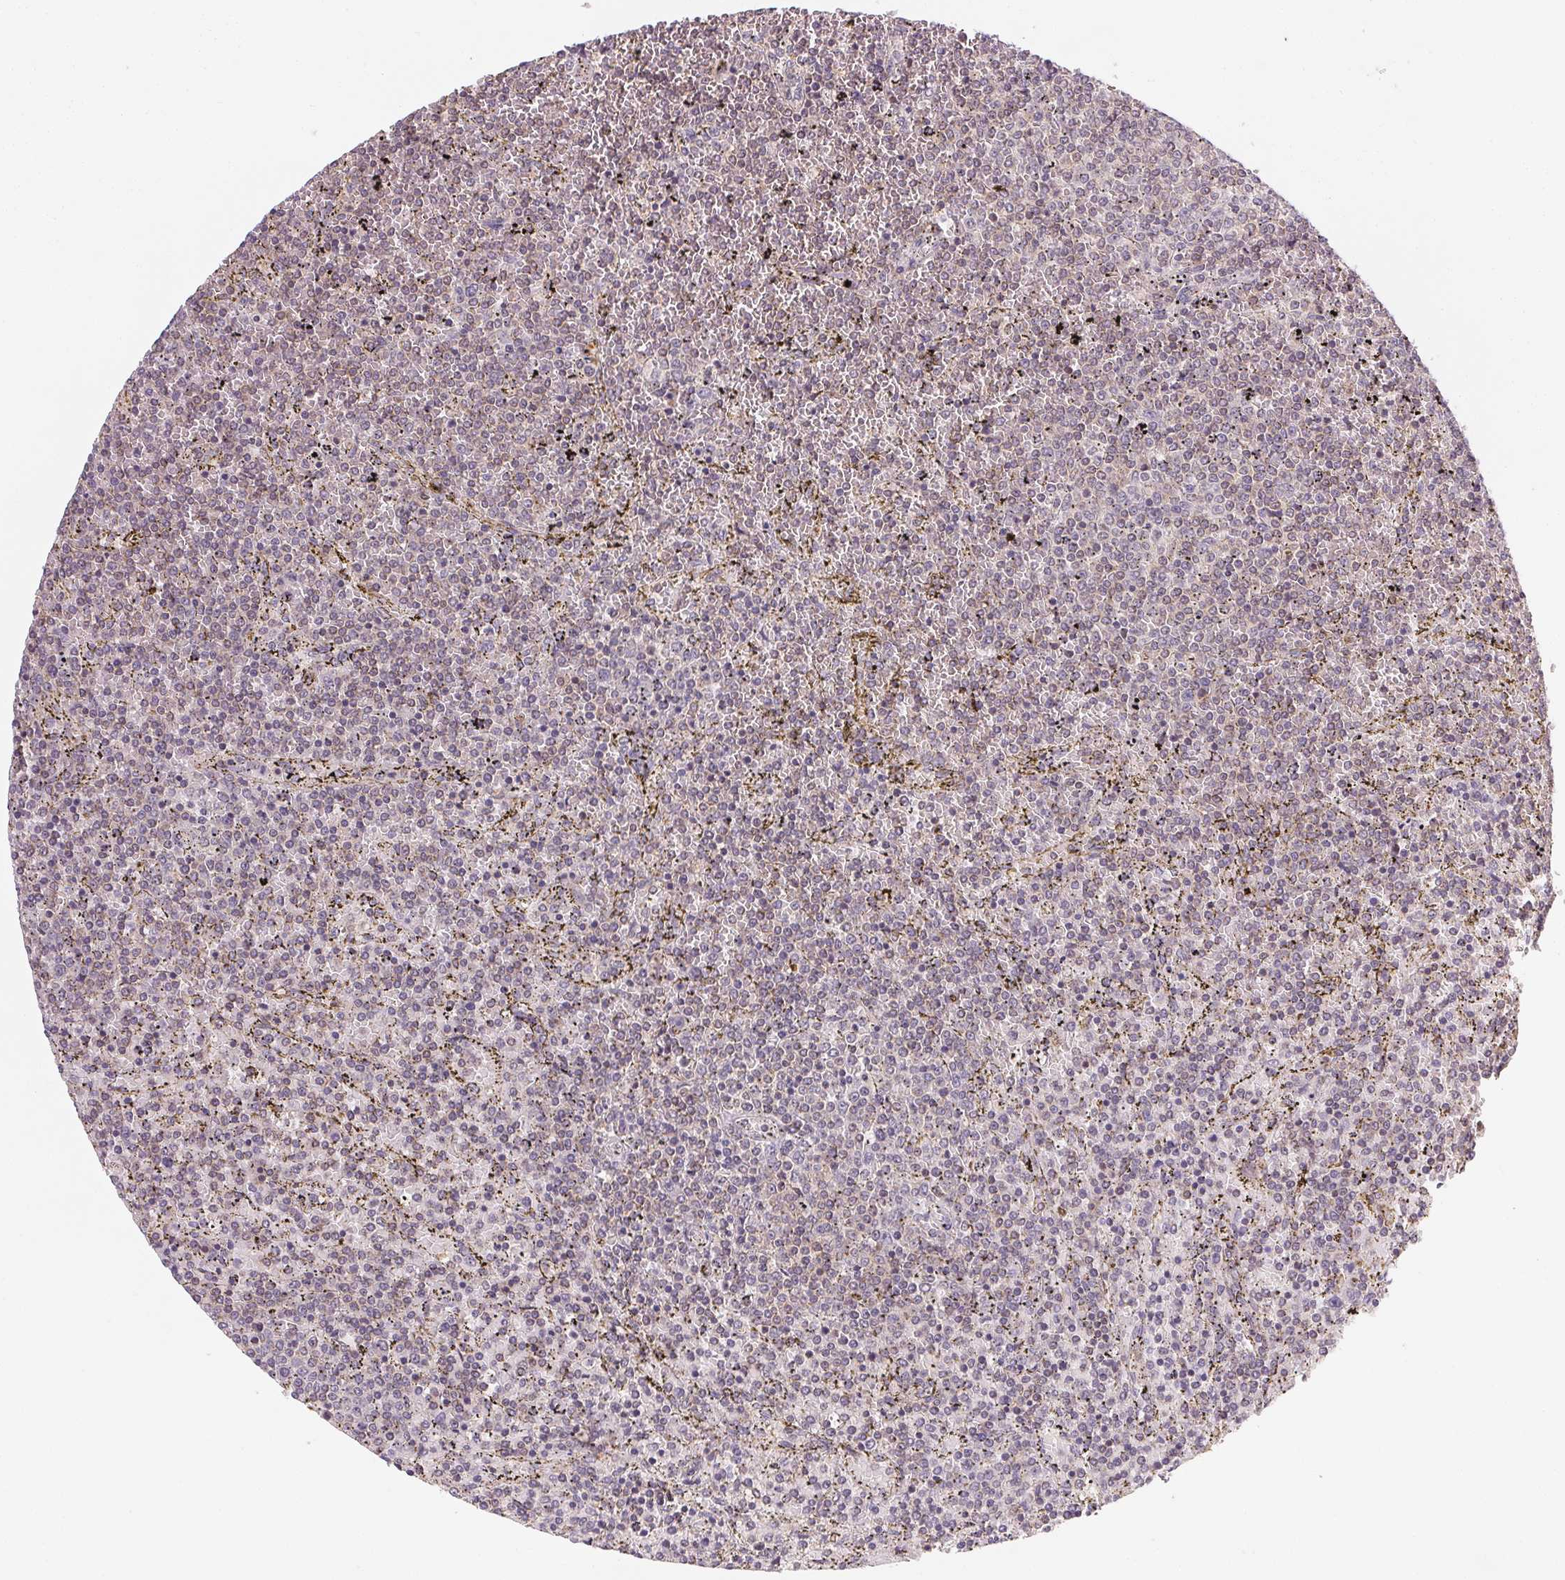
{"staining": {"intensity": "negative", "quantity": "none", "location": "none"}, "tissue": "lymphoma", "cell_type": "Tumor cells", "image_type": "cancer", "snomed": [{"axis": "morphology", "description": "Malignant lymphoma, non-Hodgkin's type, Low grade"}, {"axis": "topography", "description": "Spleen"}], "caption": "Tumor cells are negative for brown protein staining in lymphoma.", "gene": "NCOA4", "patient": {"sex": "female", "age": 77}}